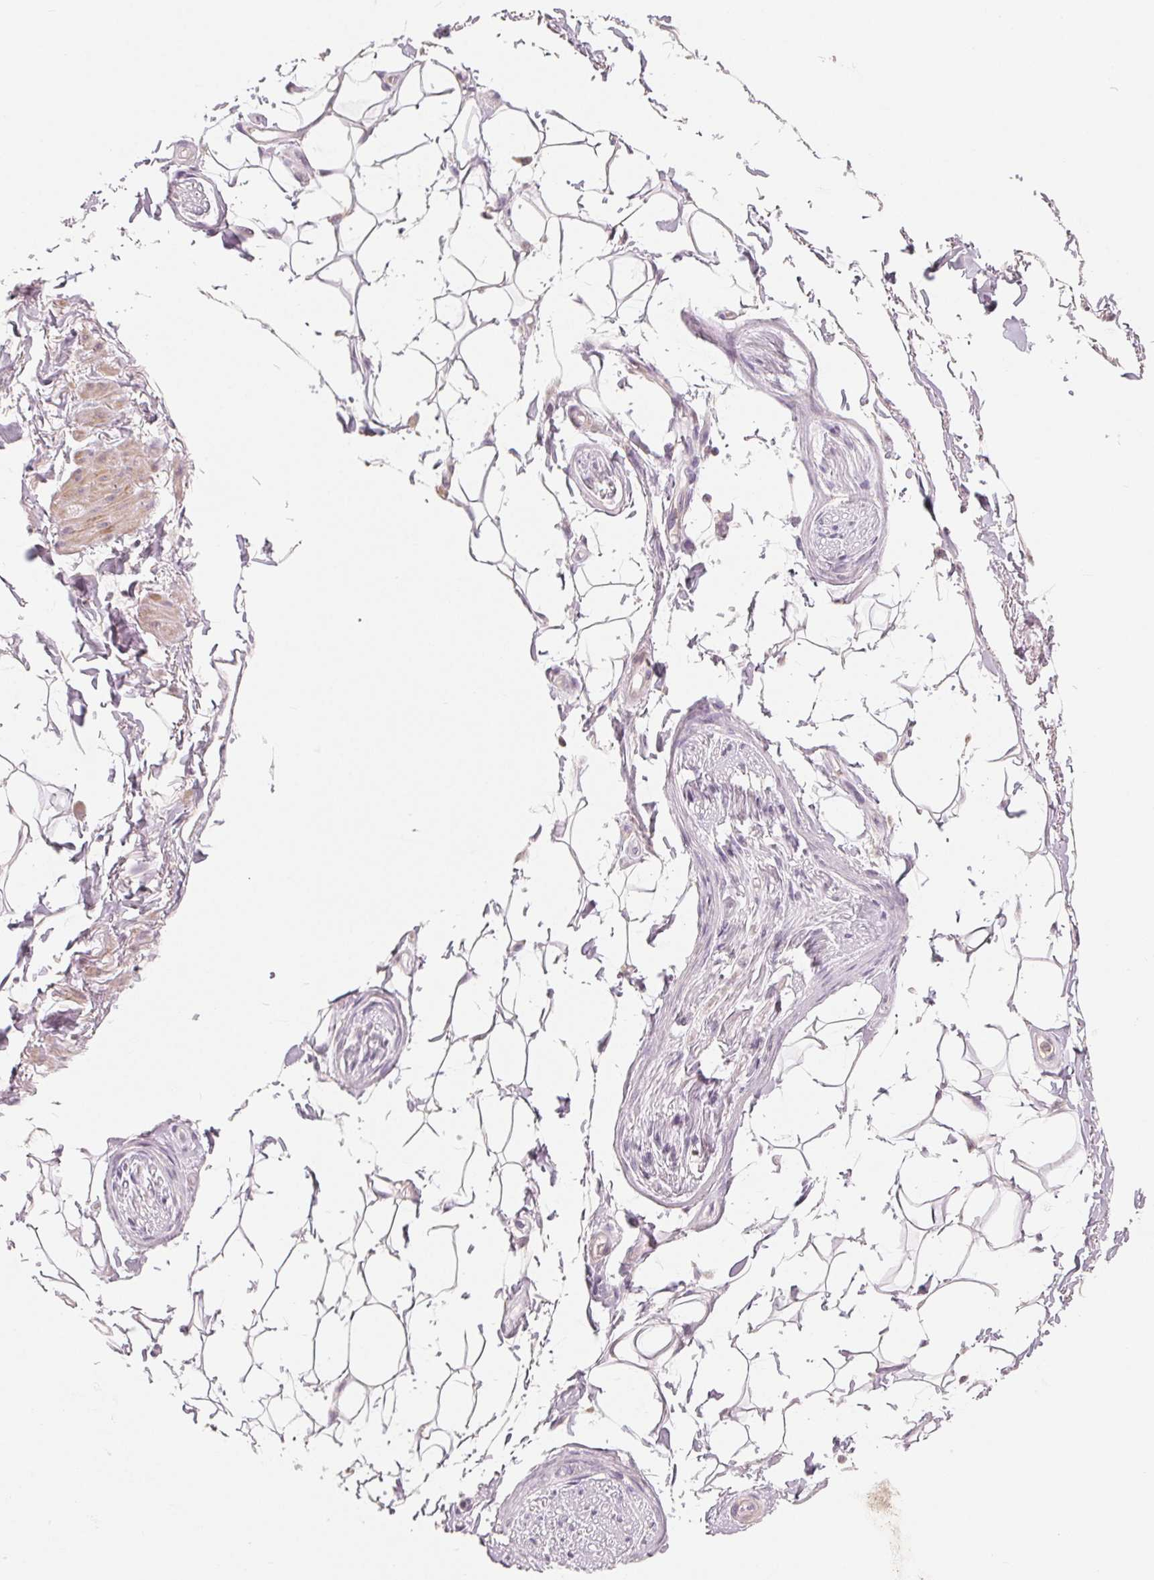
{"staining": {"intensity": "negative", "quantity": "none", "location": "none"}, "tissue": "adipose tissue", "cell_type": "Adipocytes", "image_type": "normal", "snomed": [{"axis": "morphology", "description": "Normal tissue, NOS"}, {"axis": "topography", "description": "Anal"}, {"axis": "topography", "description": "Peripheral nerve tissue"}], "caption": "IHC photomicrograph of normal adipose tissue stained for a protein (brown), which demonstrates no positivity in adipocytes.", "gene": "GHITM", "patient": {"sex": "male", "age": 51}}